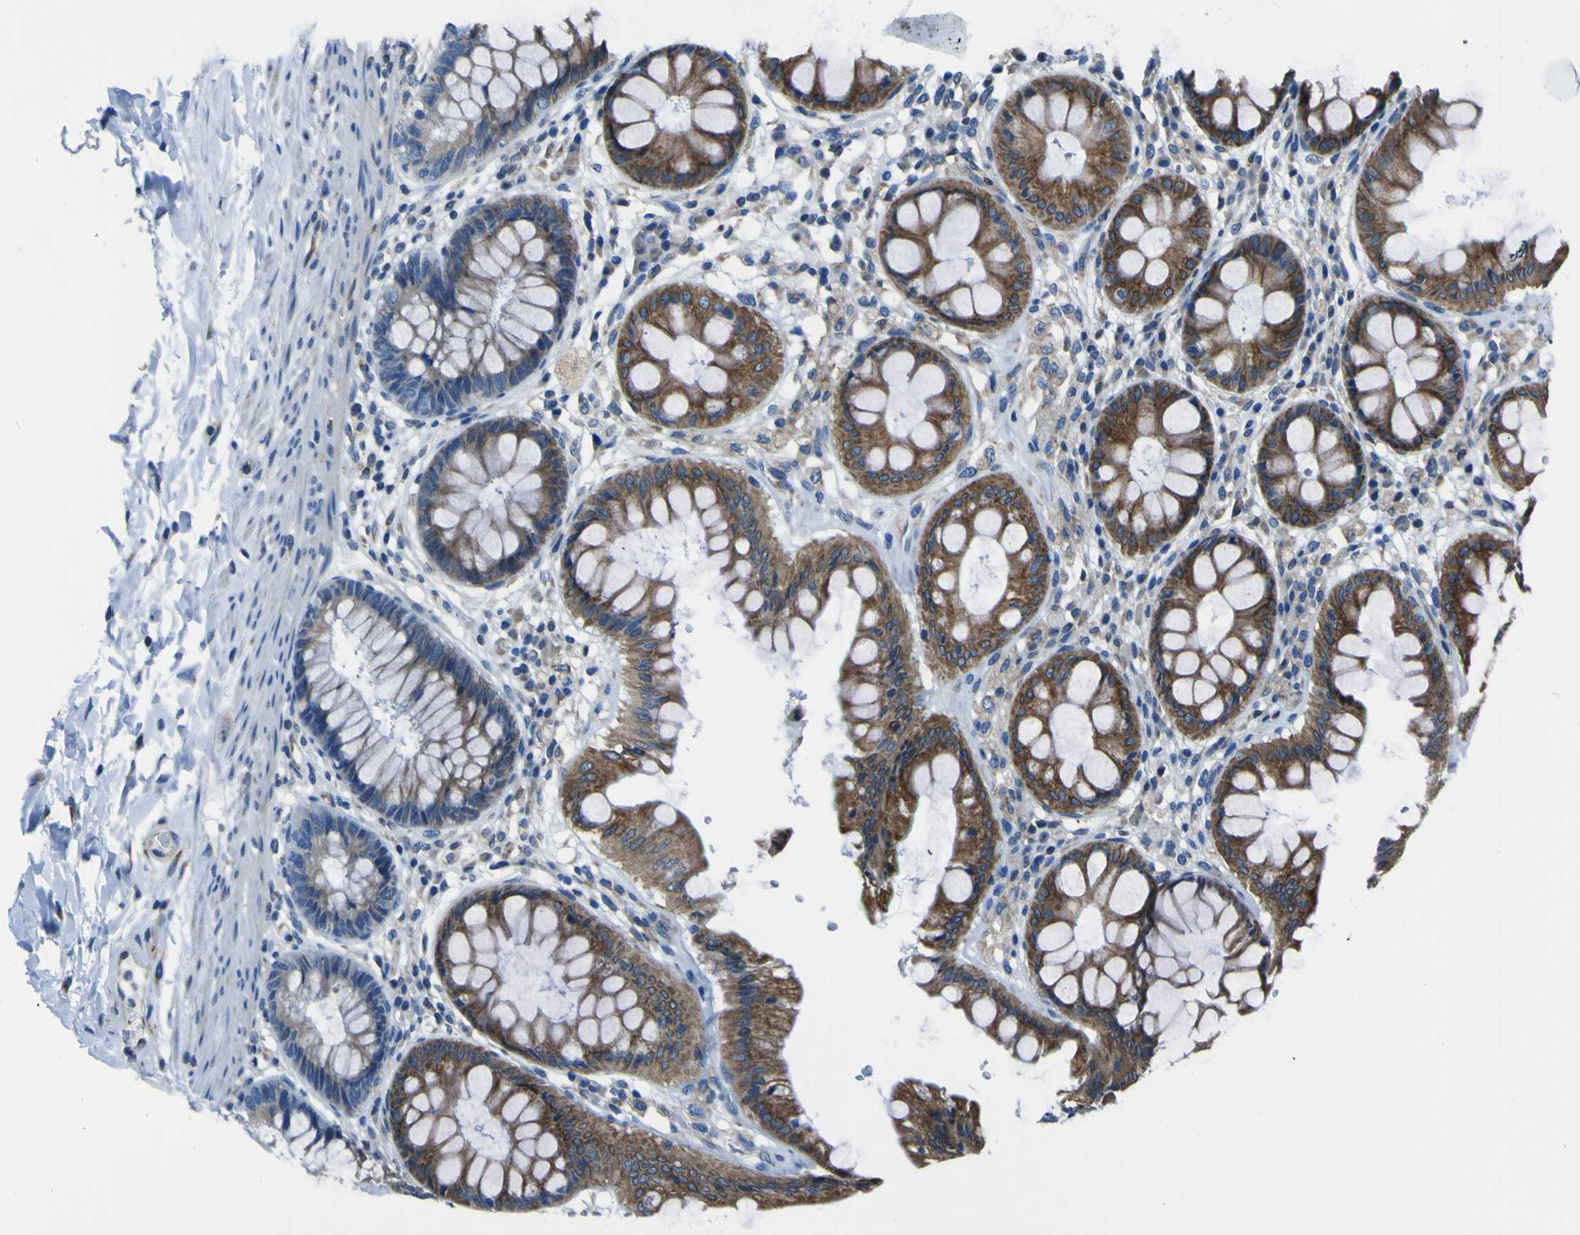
{"staining": {"intensity": "moderate", "quantity": ">75%", "location": "cytoplasmic/membranous"}, "tissue": "rectum", "cell_type": "Glandular cells", "image_type": "normal", "snomed": [{"axis": "morphology", "description": "Normal tissue, NOS"}, {"axis": "topography", "description": "Rectum"}], "caption": "Glandular cells exhibit medium levels of moderate cytoplasmic/membranous positivity in approximately >75% of cells in normal rectum.", "gene": "STIM1", "patient": {"sex": "female", "age": 46}}